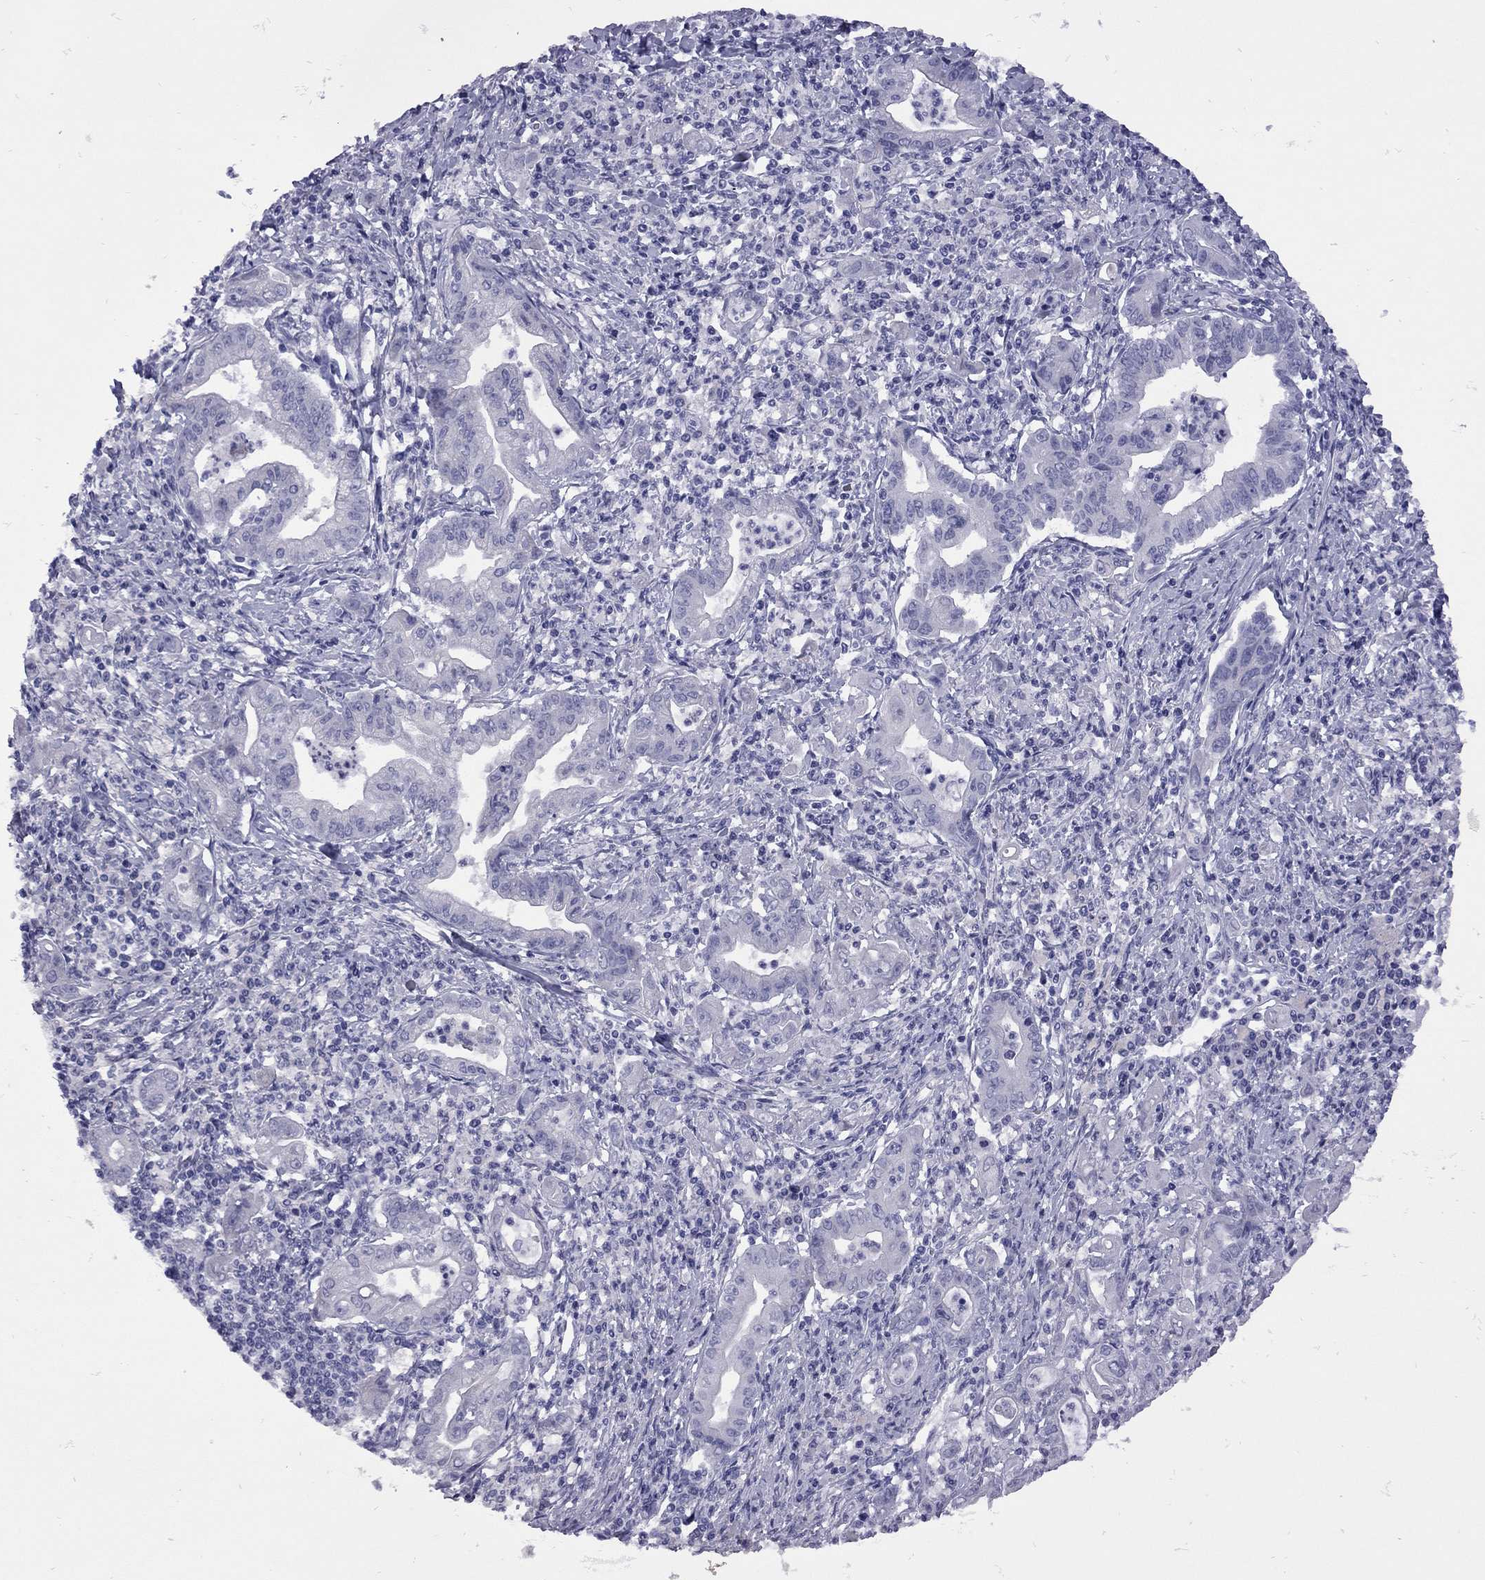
{"staining": {"intensity": "negative", "quantity": "none", "location": "none"}, "tissue": "stomach cancer", "cell_type": "Tumor cells", "image_type": "cancer", "snomed": [{"axis": "morphology", "description": "Adenocarcinoma, NOS"}, {"axis": "topography", "description": "Stomach, upper"}], "caption": "Adenocarcinoma (stomach) was stained to show a protein in brown. There is no significant expression in tumor cells. The staining was performed using DAB to visualize the protein expression in brown, while the nuclei were stained in blue with hematoxylin (Magnification: 20x).", "gene": "EPPIN", "patient": {"sex": "female", "age": 79}}